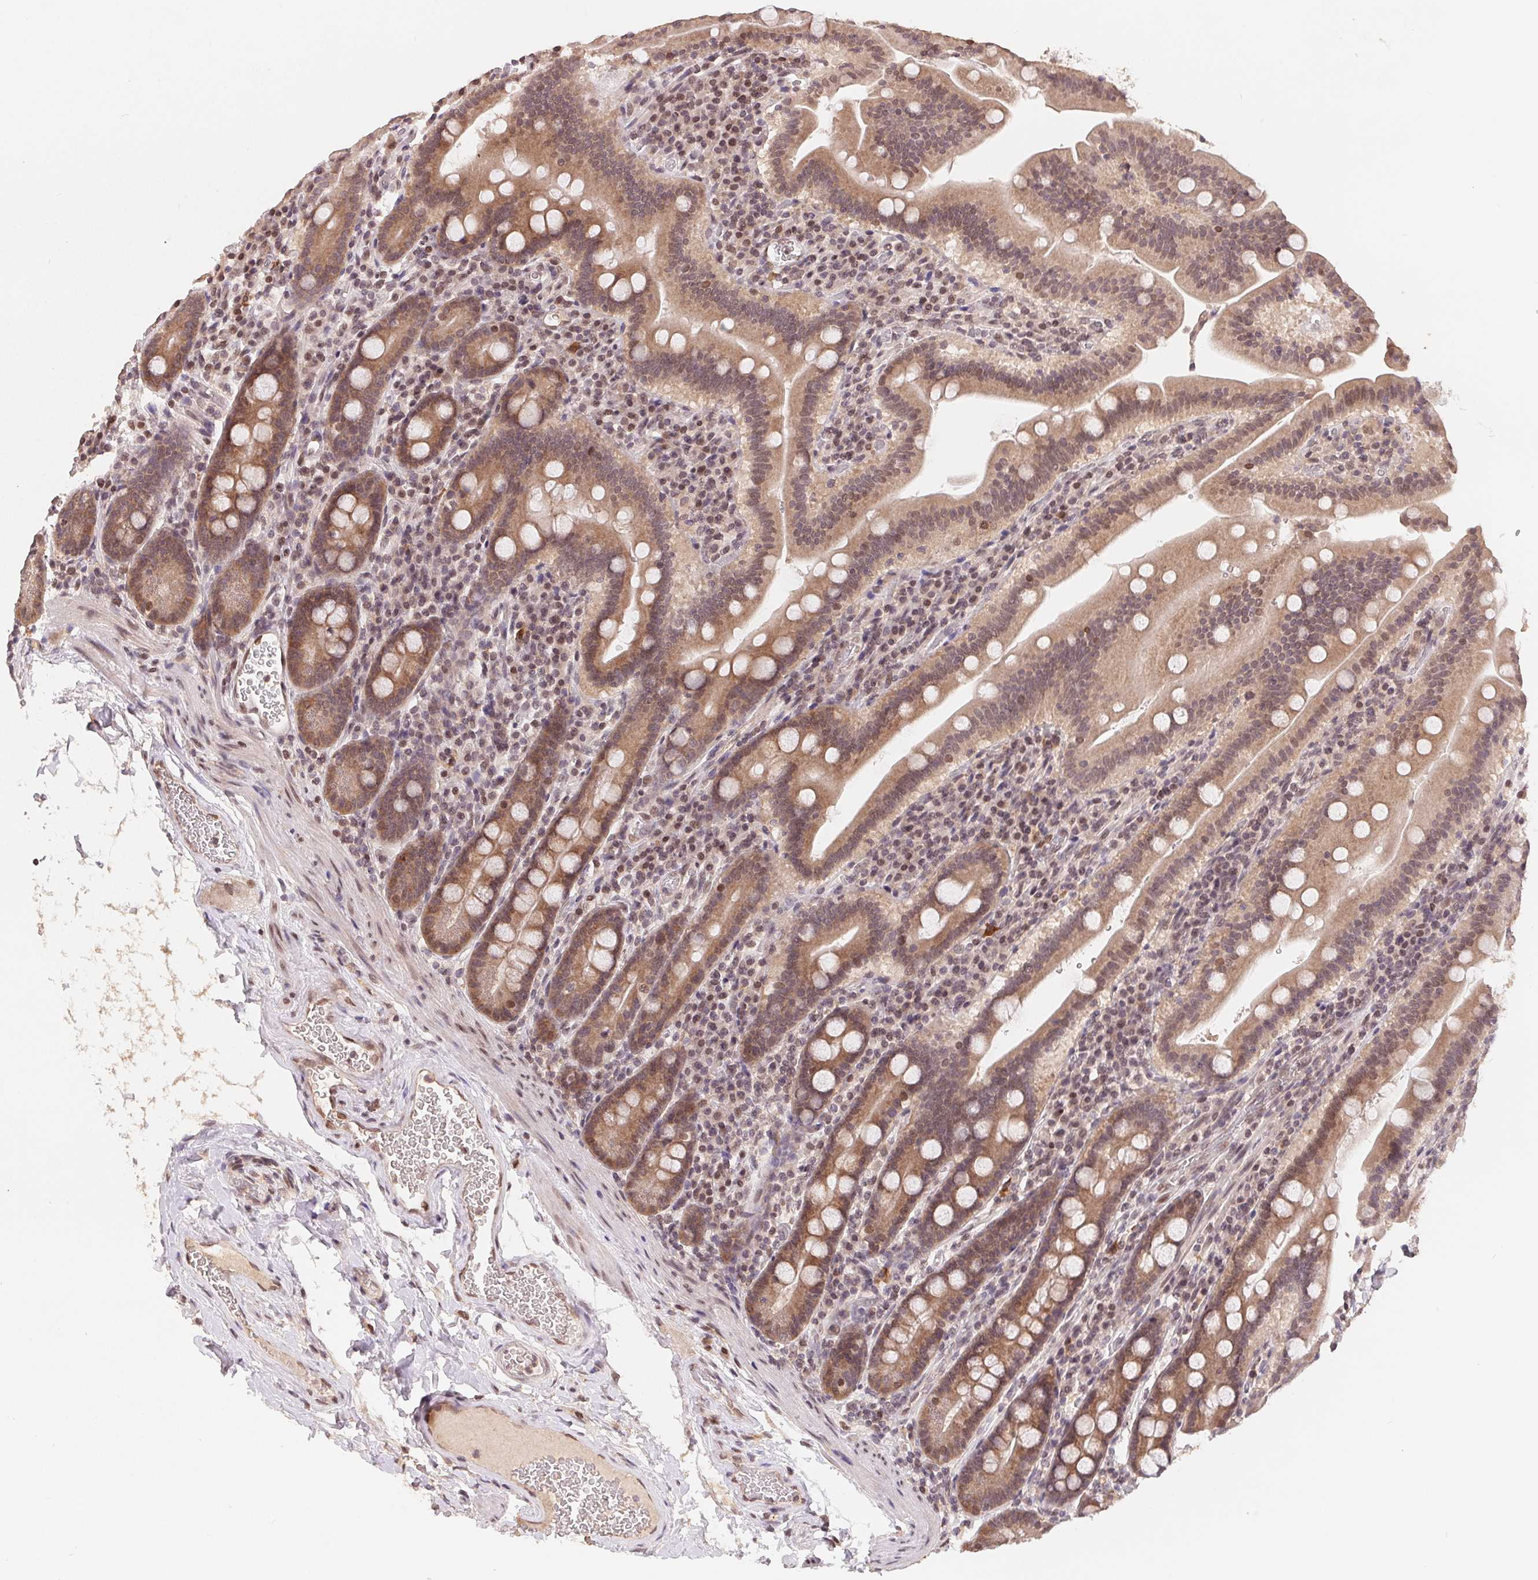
{"staining": {"intensity": "moderate", "quantity": ">75%", "location": "cytoplasmic/membranous"}, "tissue": "small intestine", "cell_type": "Glandular cells", "image_type": "normal", "snomed": [{"axis": "morphology", "description": "Normal tissue, NOS"}, {"axis": "topography", "description": "Small intestine"}], "caption": "IHC histopathology image of benign human small intestine stained for a protein (brown), which displays medium levels of moderate cytoplasmic/membranous positivity in about >75% of glandular cells.", "gene": "HMGN3", "patient": {"sex": "male", "age": 26}}